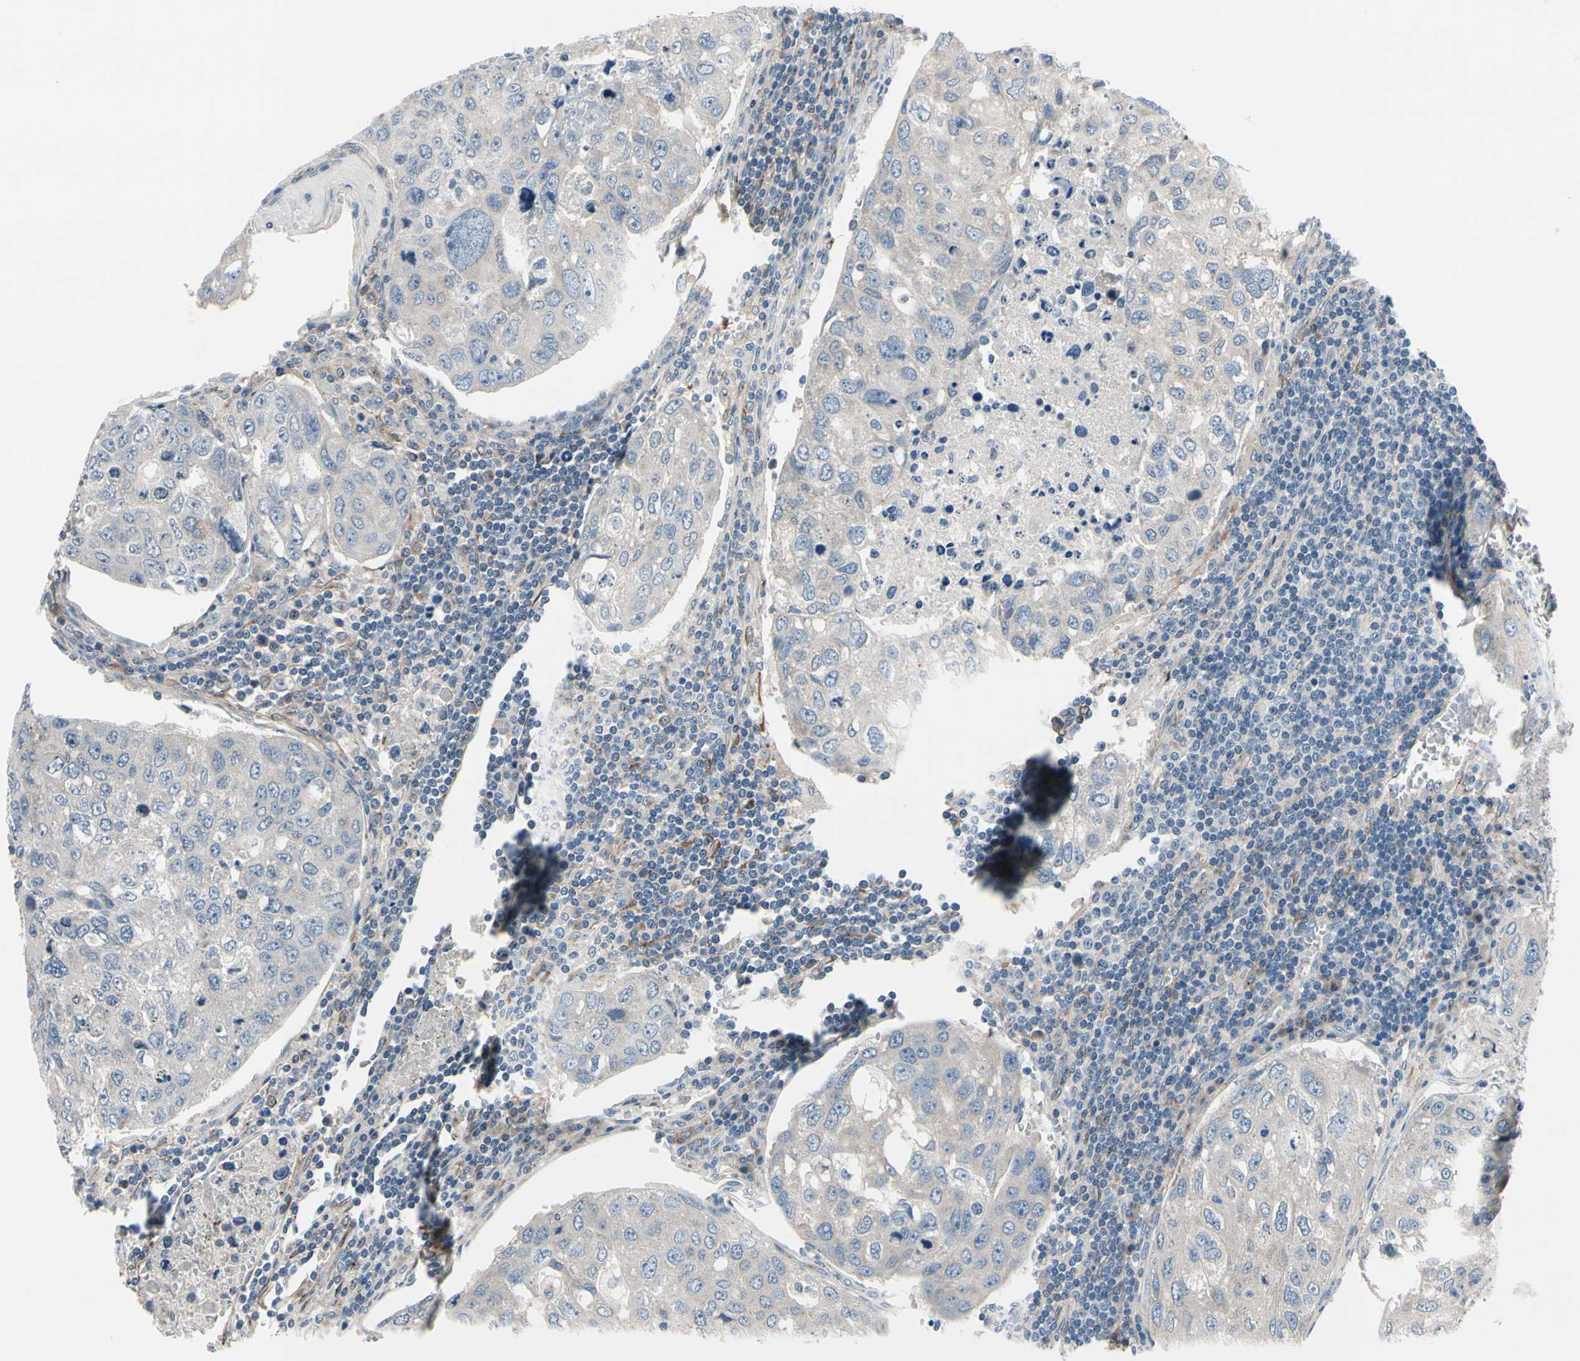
{"staining": {"intensity": "negative", "quantity": "none", "location": "none"}, "tissue": "urothelial cancer", "cell_type": "Tumor cells", "image_type": "cancer", "snomed": [{"axis": "morphology", "description": "Urothelial carcinoma, High grade"}, {"axis": "topography", "description": "Lymph node"}, {"axis": "topography", "description": "Urinary bladder"}], "caption": "This is a photomicrograph of immunohistochemistry staining of urothelial carcinoma (high-grade), which shows no expression in tumor cells. (DAB IHC, high magnification).", "gene": "PRKAR2B", "patient": {"sex": "male", "age": 51}}